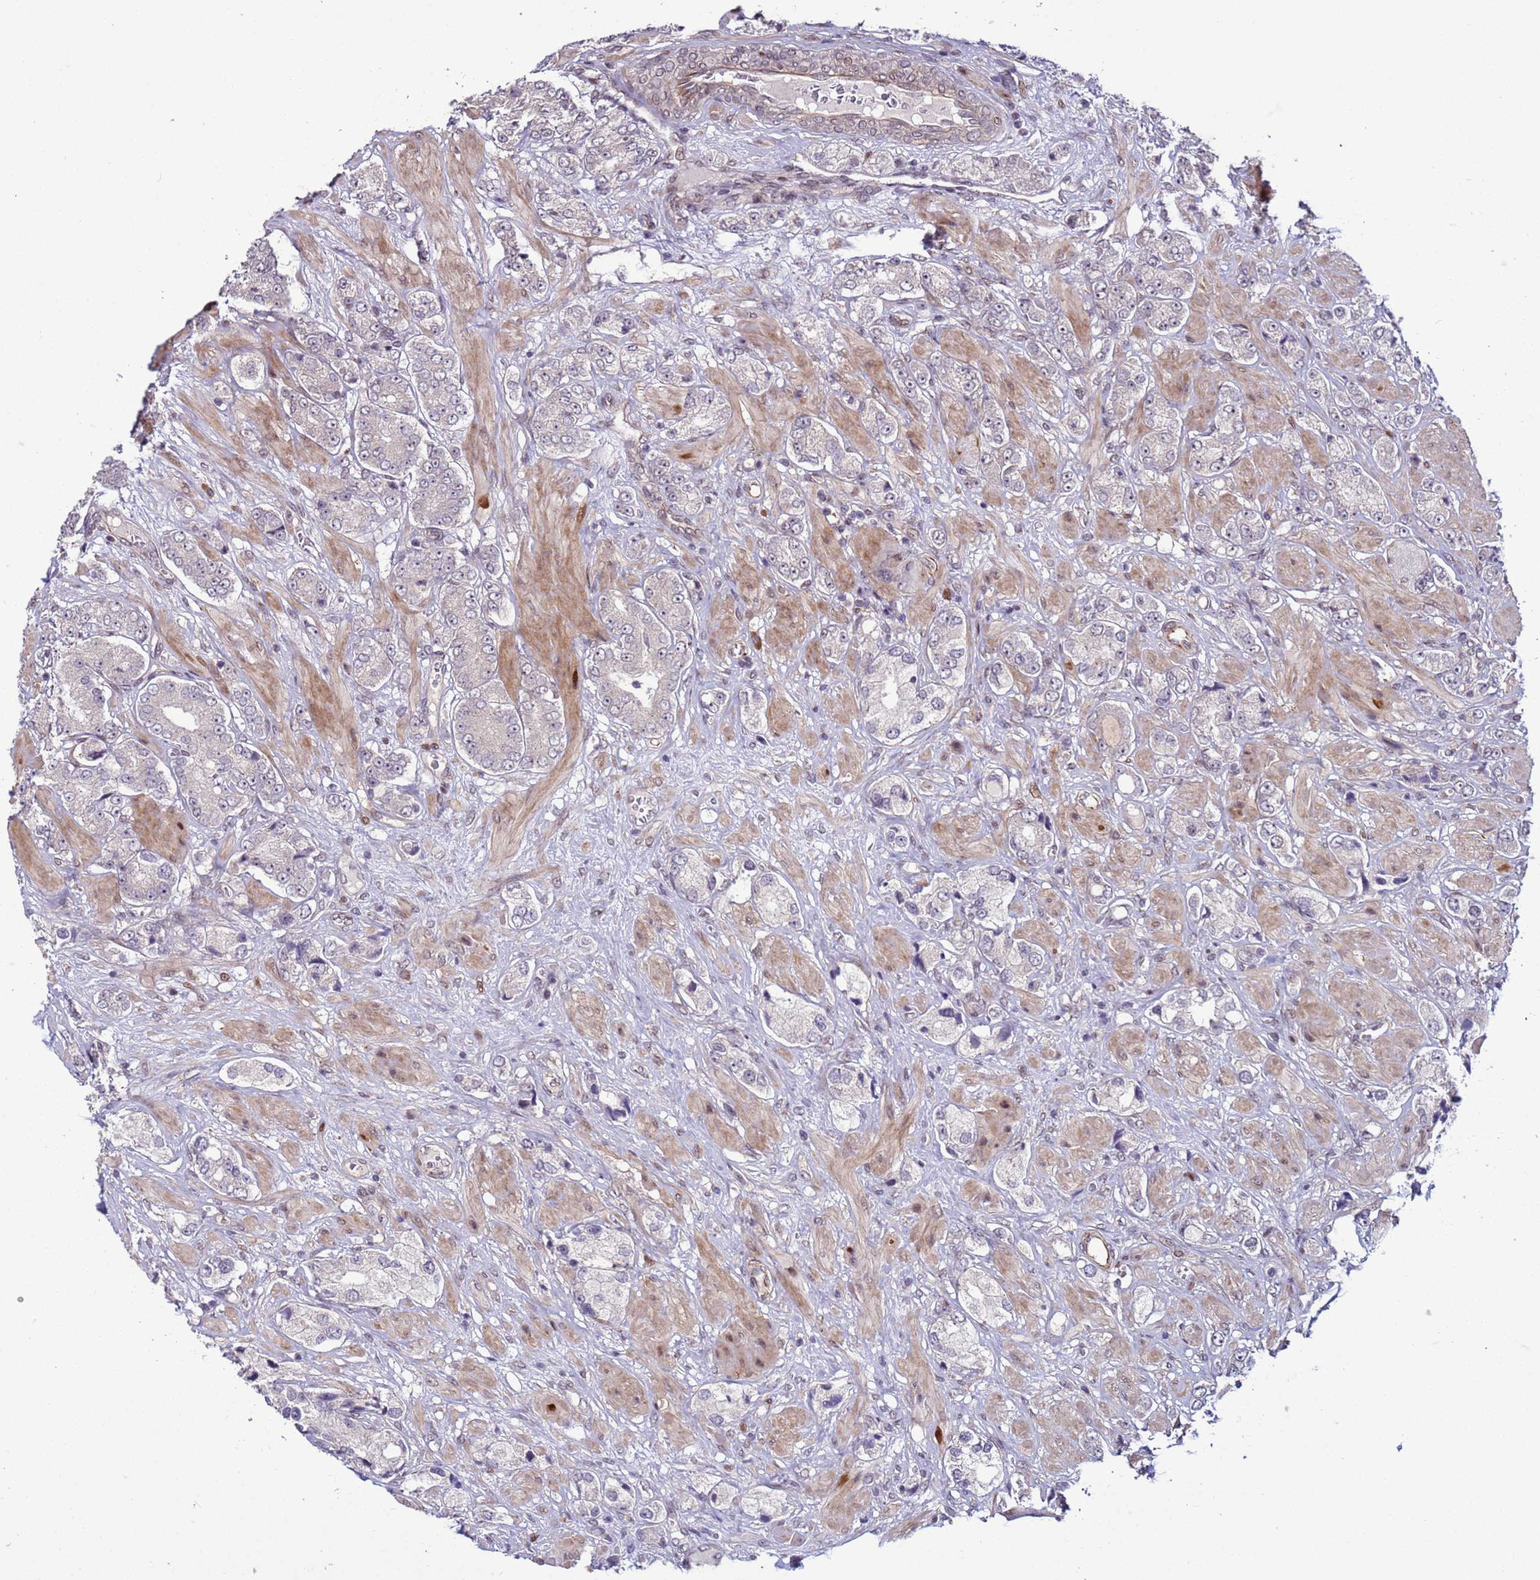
{"staining": {"intensity": "negative", "quantity": "none", "location": "none"}, "tissue": "prostate cancer", "cell_type": "Tumor cells", "image_type": "cancer", "snomed": [{"axis": "morphology", "description": "Adenocarcinoma, High grade"}, {"axis": "topography", "description": "Prostate and seminal vesicle, NOS"}], "caption": "This is an immunohistochemistry (IHC) photomicrograph of prostate cancer (adenocarcinoma (high-grade)). There is no expression in tumor cells.", "gene": "SHC3", "patient": {"sex": "male", "age": 64}}